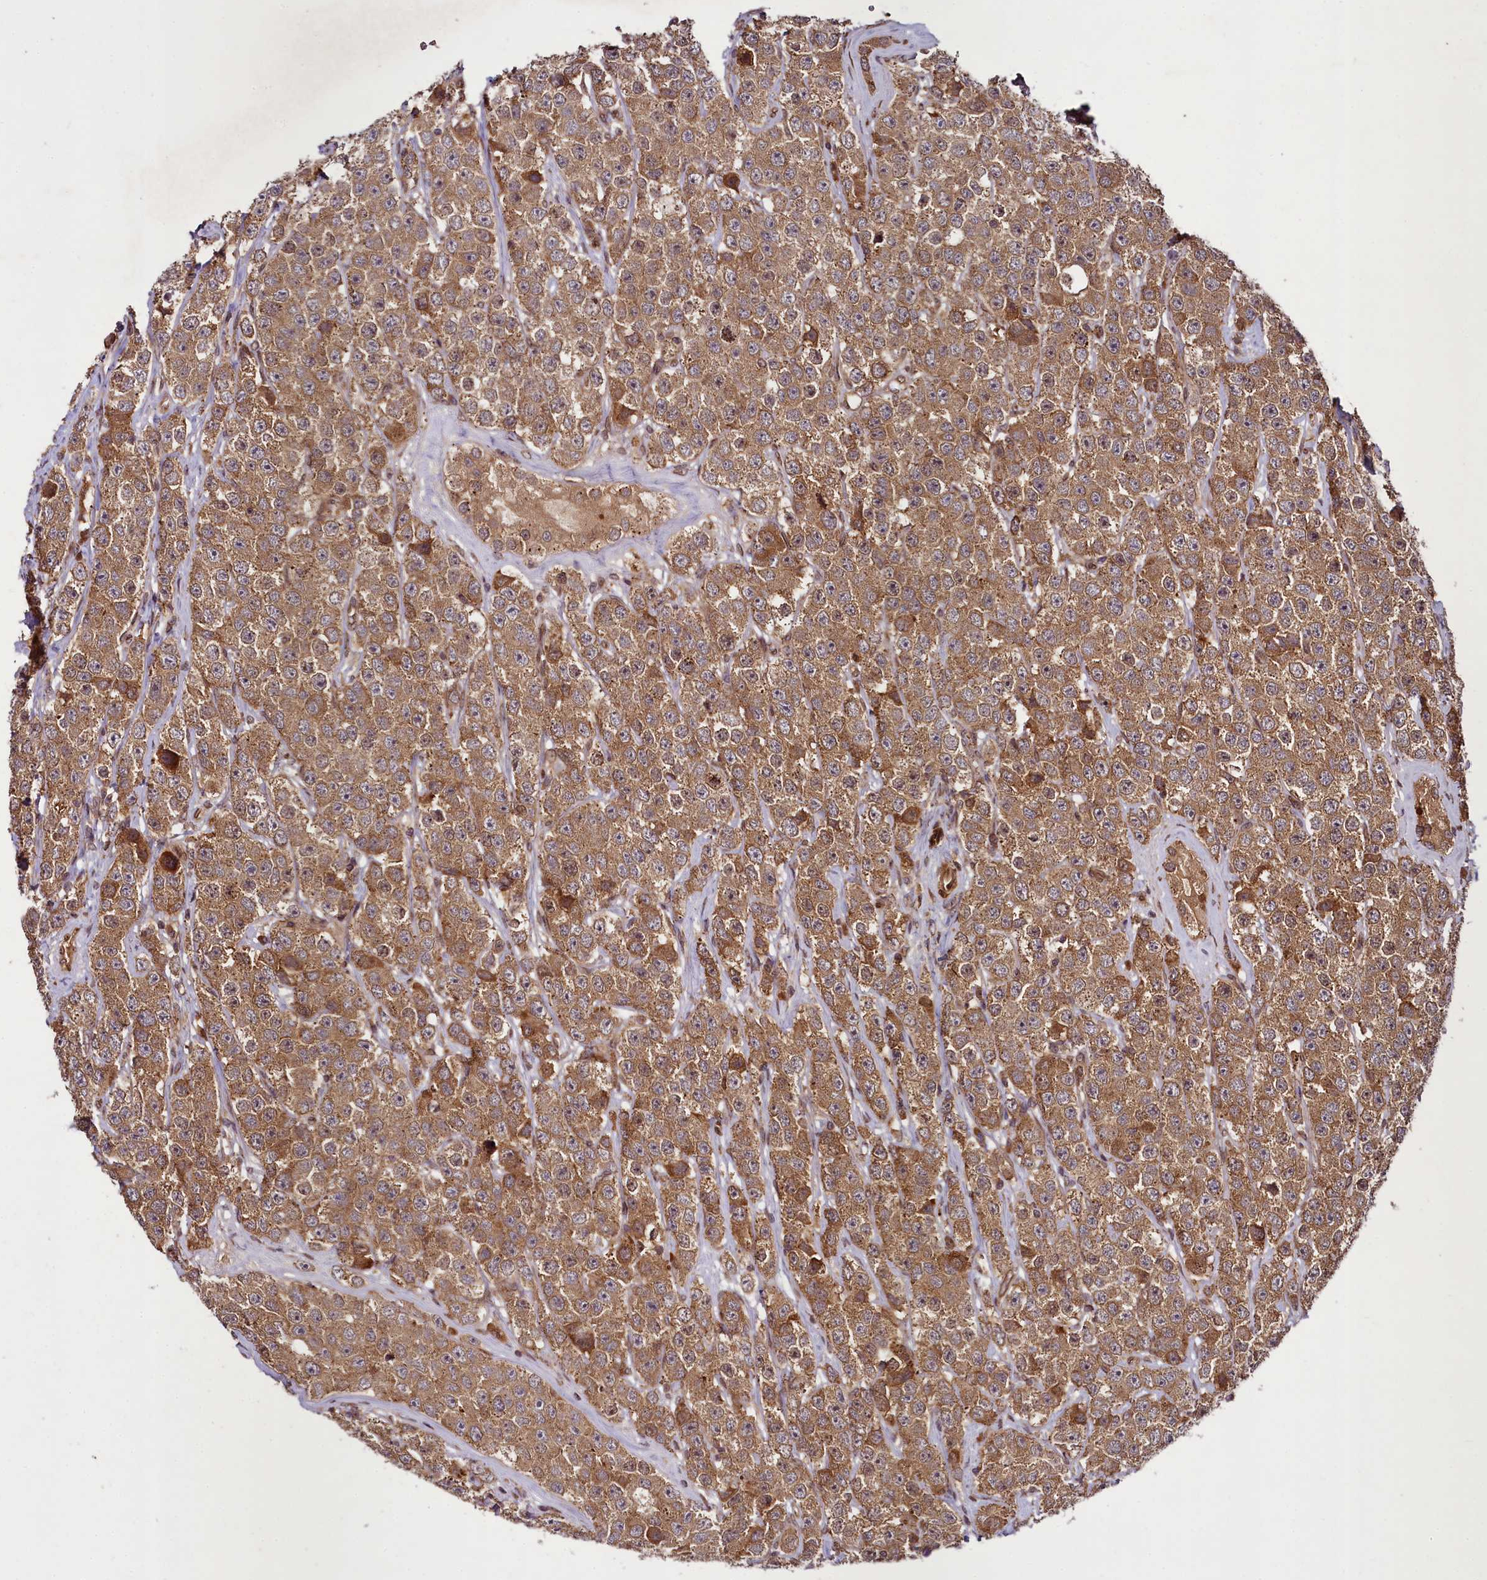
{"staining": {"intensity": "moderate", "quantity": ">75%", "location": "cytoplasmic/membranous"}, "tissue": "testis cancer", "cell_type": "Tumor cells", "image_type": "cancer", "snomed": [{"axis": "morphology", "description": "Seminoma, NOS"}, {"axis": "topography", "description": "Testis"}], "caption": "Protein analysis of seminoma (testis) tissue shows moderate cytoplasmic/membranous staining in approximately >75% of tumor cells. (brown staining indicates protein expression, while blue staining denotes nuclei).", "gene": "DCP1B", "patient": {"sex": "male", "age": 28}}